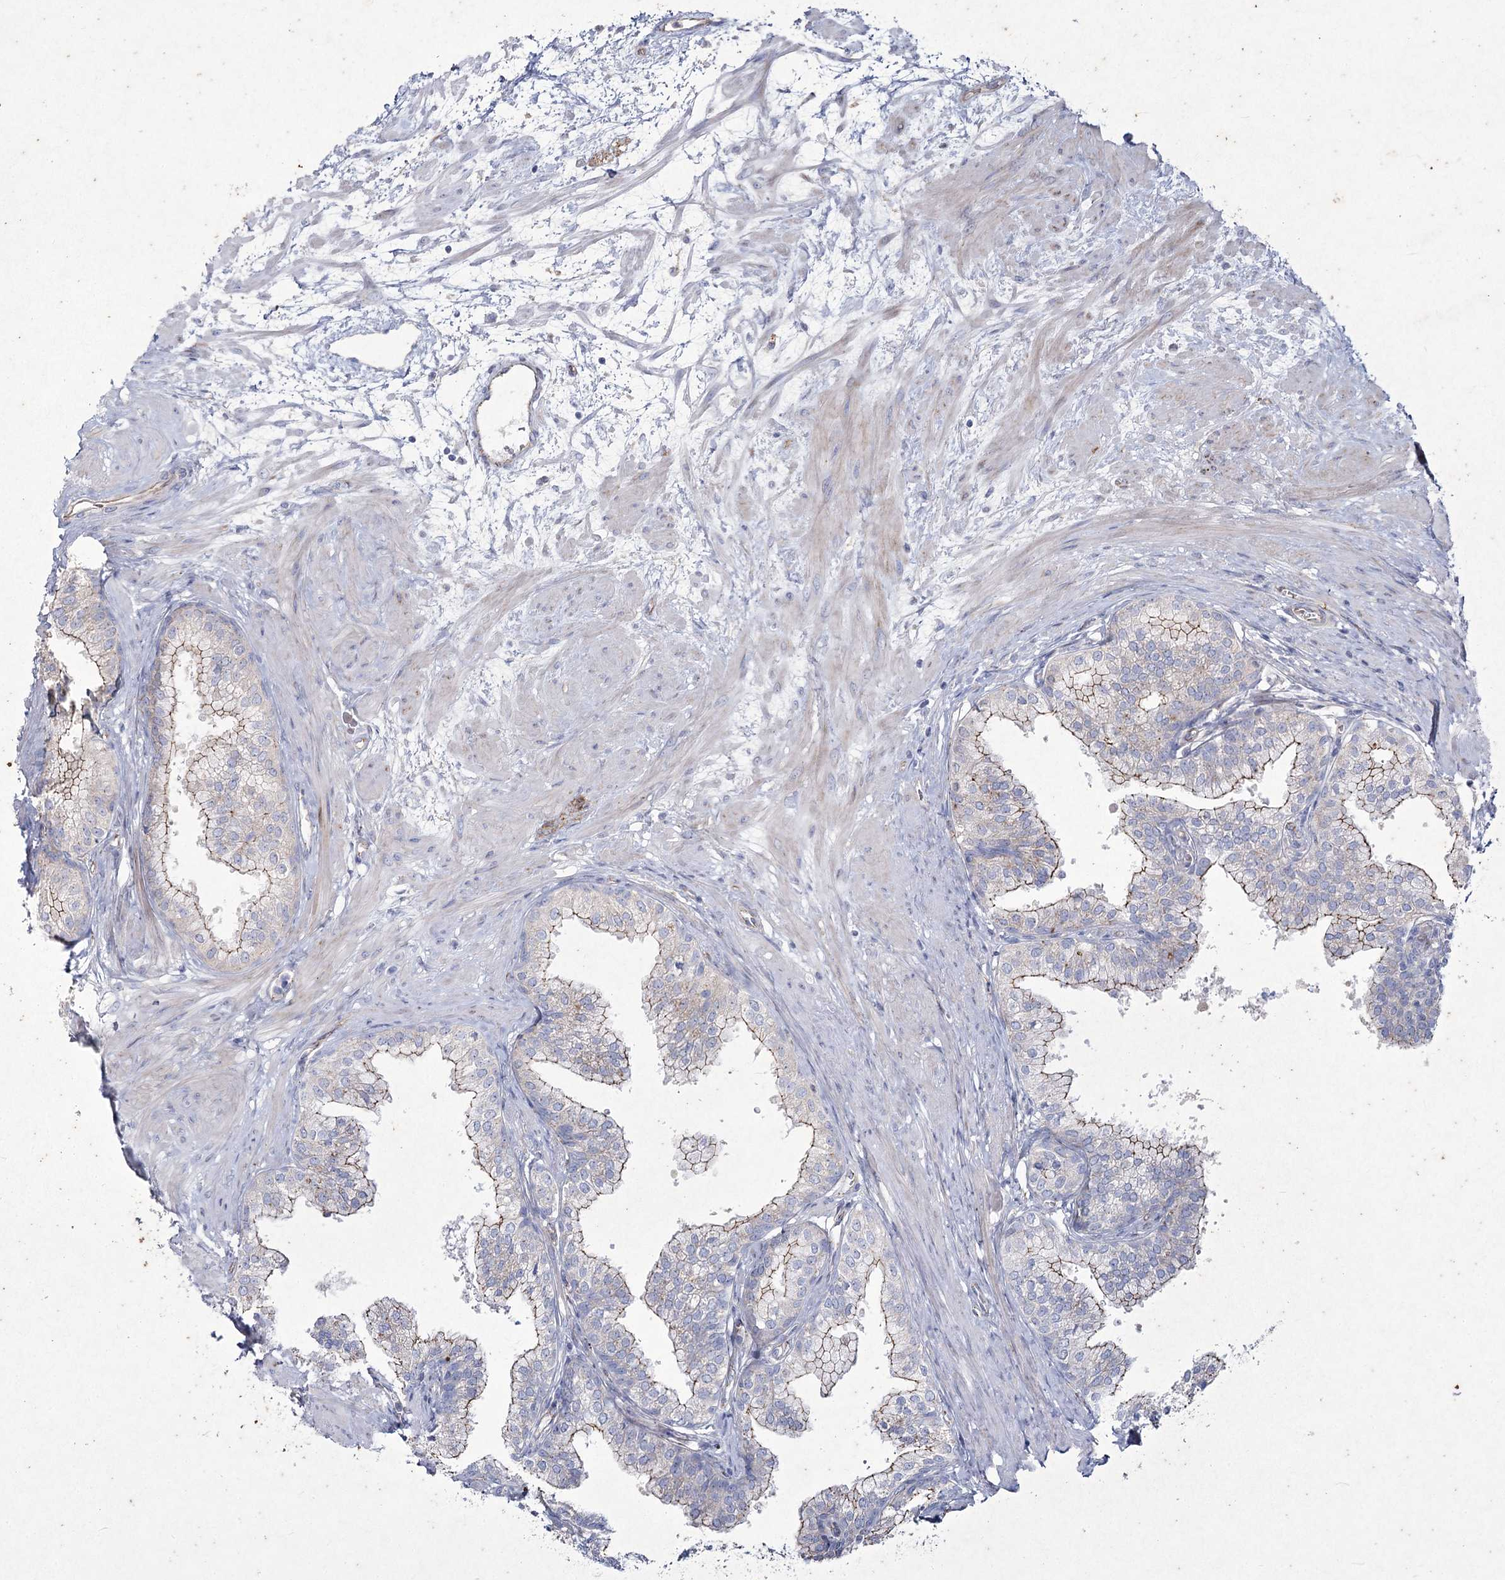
{"staining": {"intensity": "weak", "quantity": "25%-75%", "location": "cytoplasmic/membranous"}, "tissue": "prostate", "cell_type": "Glandular cells", "image_type": "normal", "snomed": [{"axis": "morphology", "description": "Normal tissue, NOS"}, {"axis": "topography", "description": "Prostate"}], "caption": "DAB immunohistochemical staining of unremarkable prostate demonstrates weak cytoplasmic/membranous protein staining in approximately 25%-75% of glandular cells.", "gene": "LDLRAD3", "patient": {"sex": "male", "age": 60}}